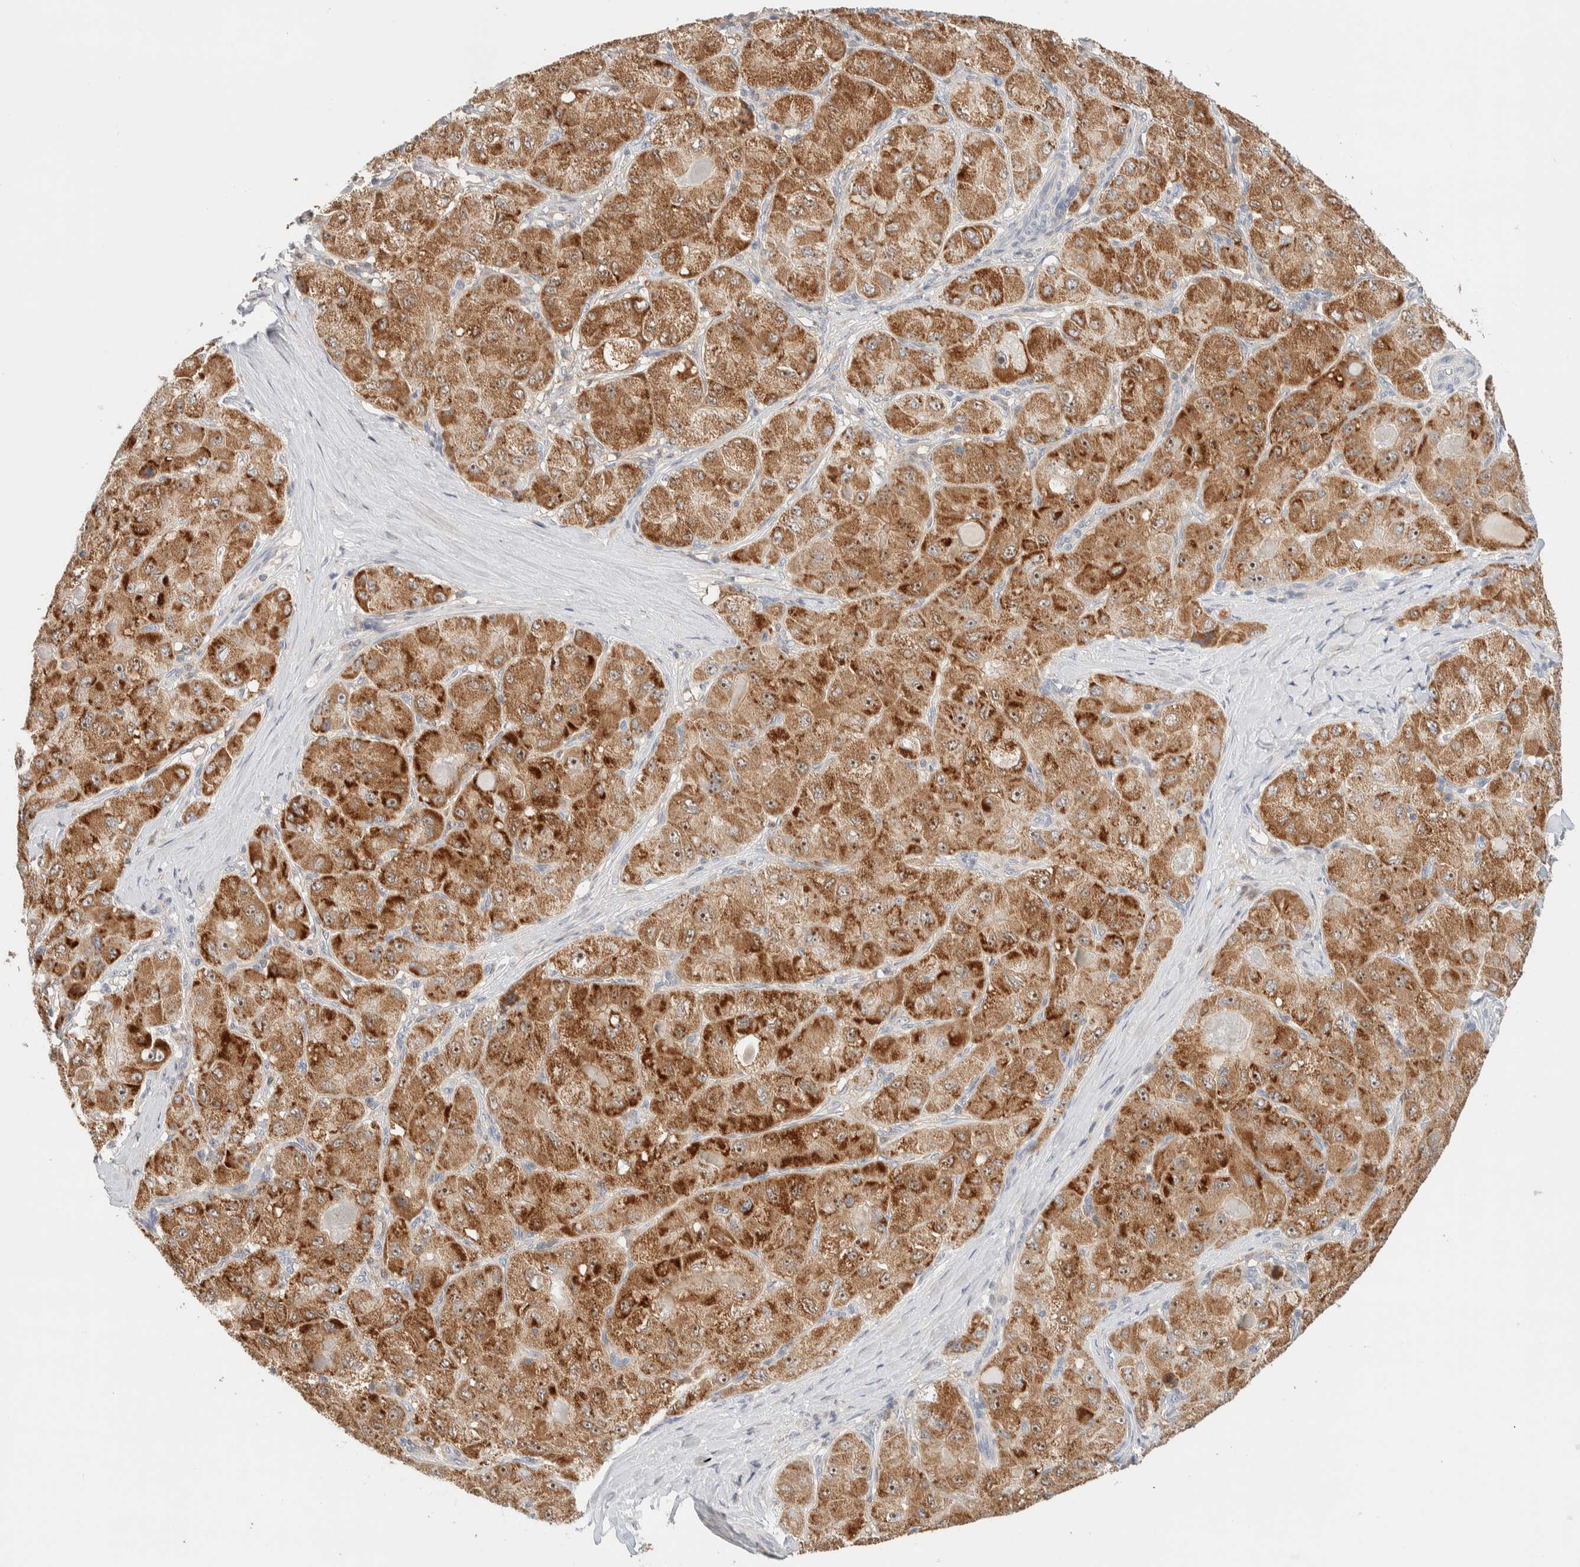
{"staining": {"intensity": "strong", "quantity": ">75%", "location": "cytoplasmic/membranous"}, "tissue": "liver cancer", "cell_type": "Tumor cells", "image_type": "cancer", "snomed": [{"axis": "morphology", "description": "Carcinoma, Hepatocellular, NOS"}, {"axis": "topography", "description": "Liver"}], "caption": "The image displays a brown stain indicating the presence of a protein in the cytoplasmic/membranous of tumor cells in liver hepatocellular carcinoma.", "gene": "HDHD3", "patient": {"sex": "male", "age": 80}}